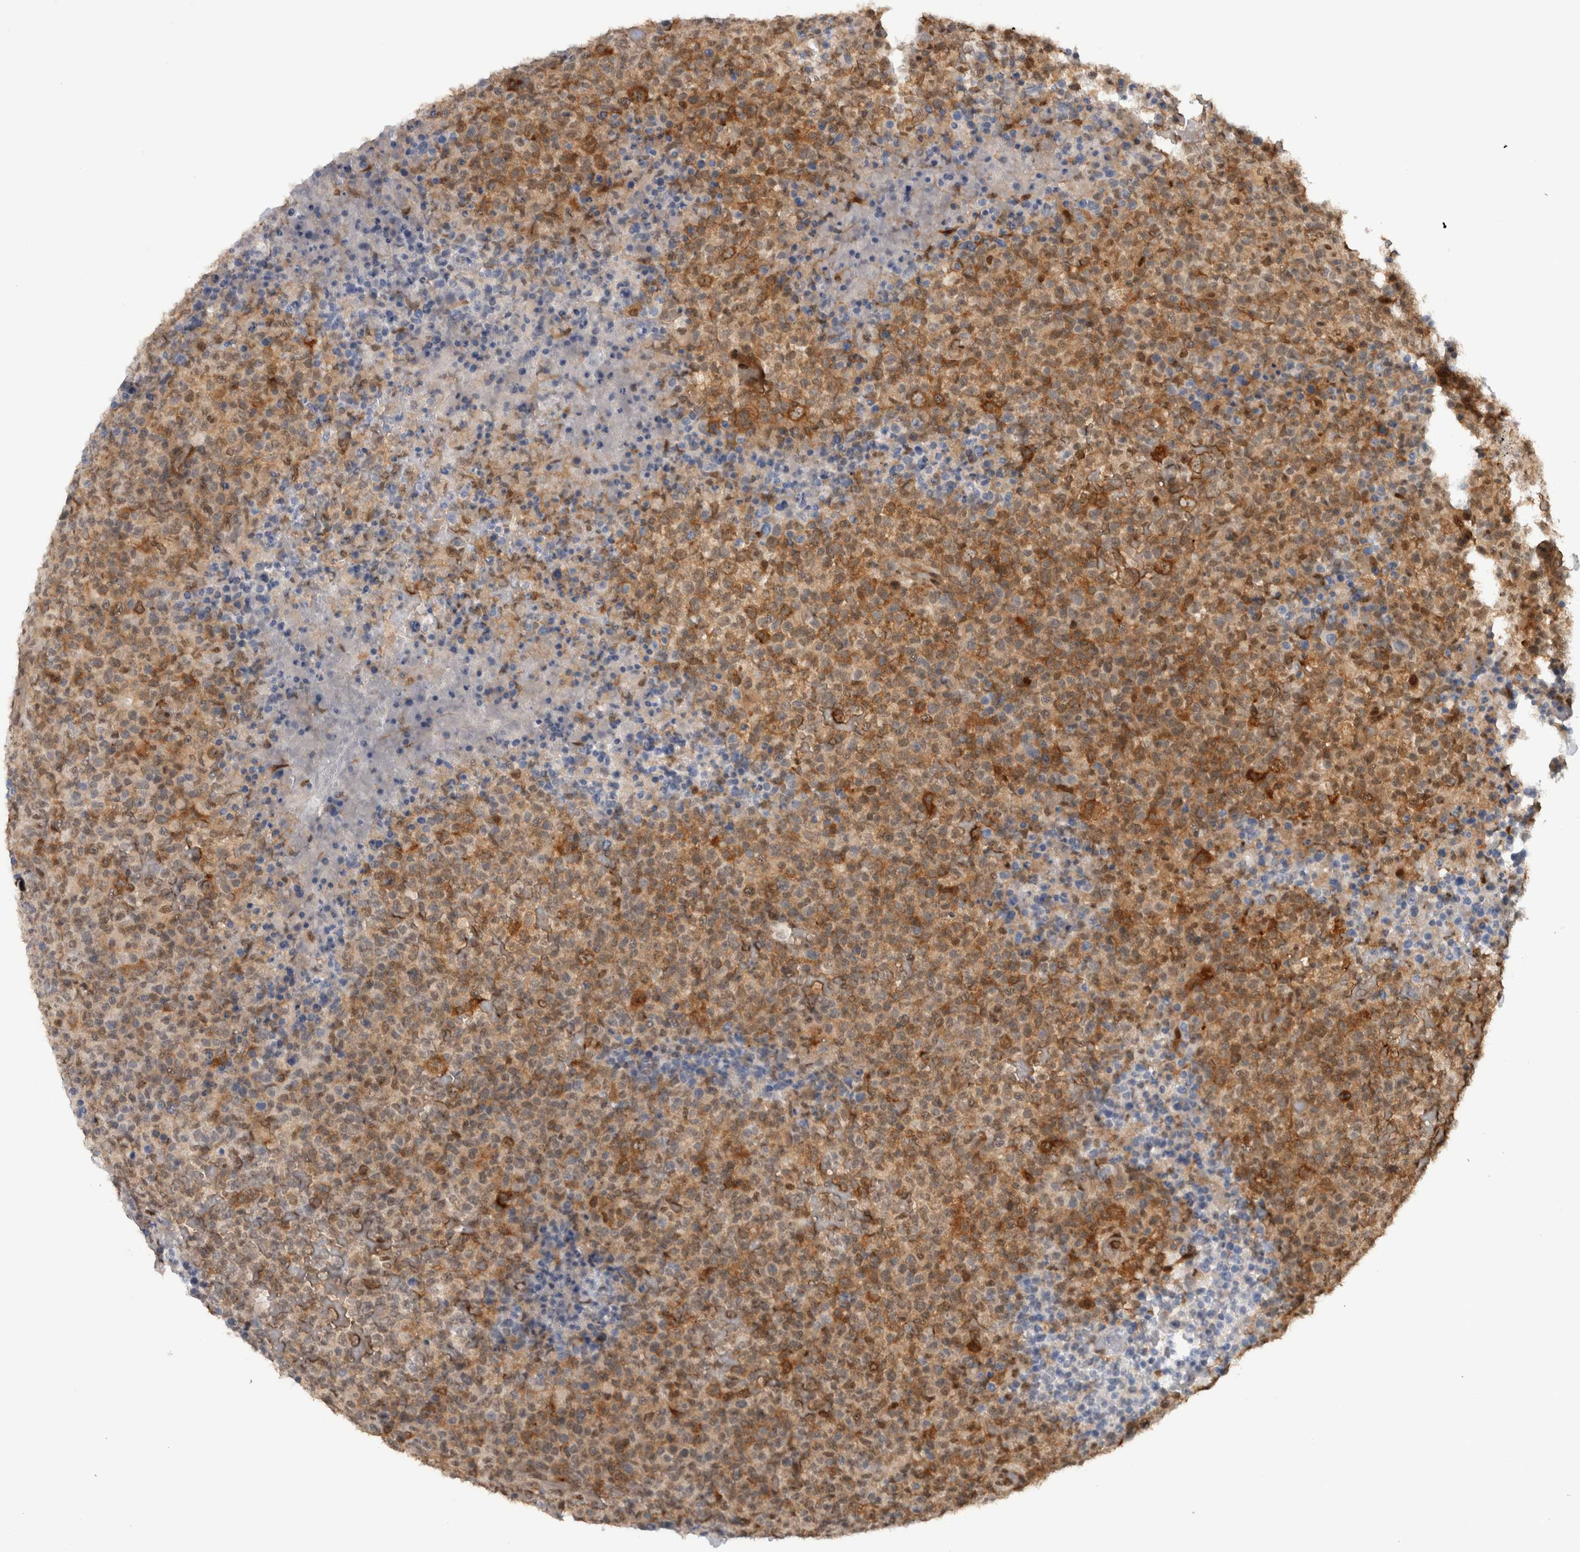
{"staining": {"intensity": "moderate", "quantity": ">75%", "location": "cytoplasmic/membranous"}, "tissue": "lymphoma", "cell_type": "Tumor cells", "image_type": "cancer", "snomed": [{"axis": "morphology", "description": "Malignant lymphoma, non-Hodgkin's type, High grade"}, {"axis": "topography", "description": "Lymph node"}], "caption": "Brown immunohistochemical staining in lymphoma demonstrates moderate cytoplasmic/membranous positivity in about >75% of tumor cells. (DAB IHC, brown staining for protein, blue staining for nuclei).", "gene": "RPS6KA2", "patient": {"sex": "male", "age": 13}}